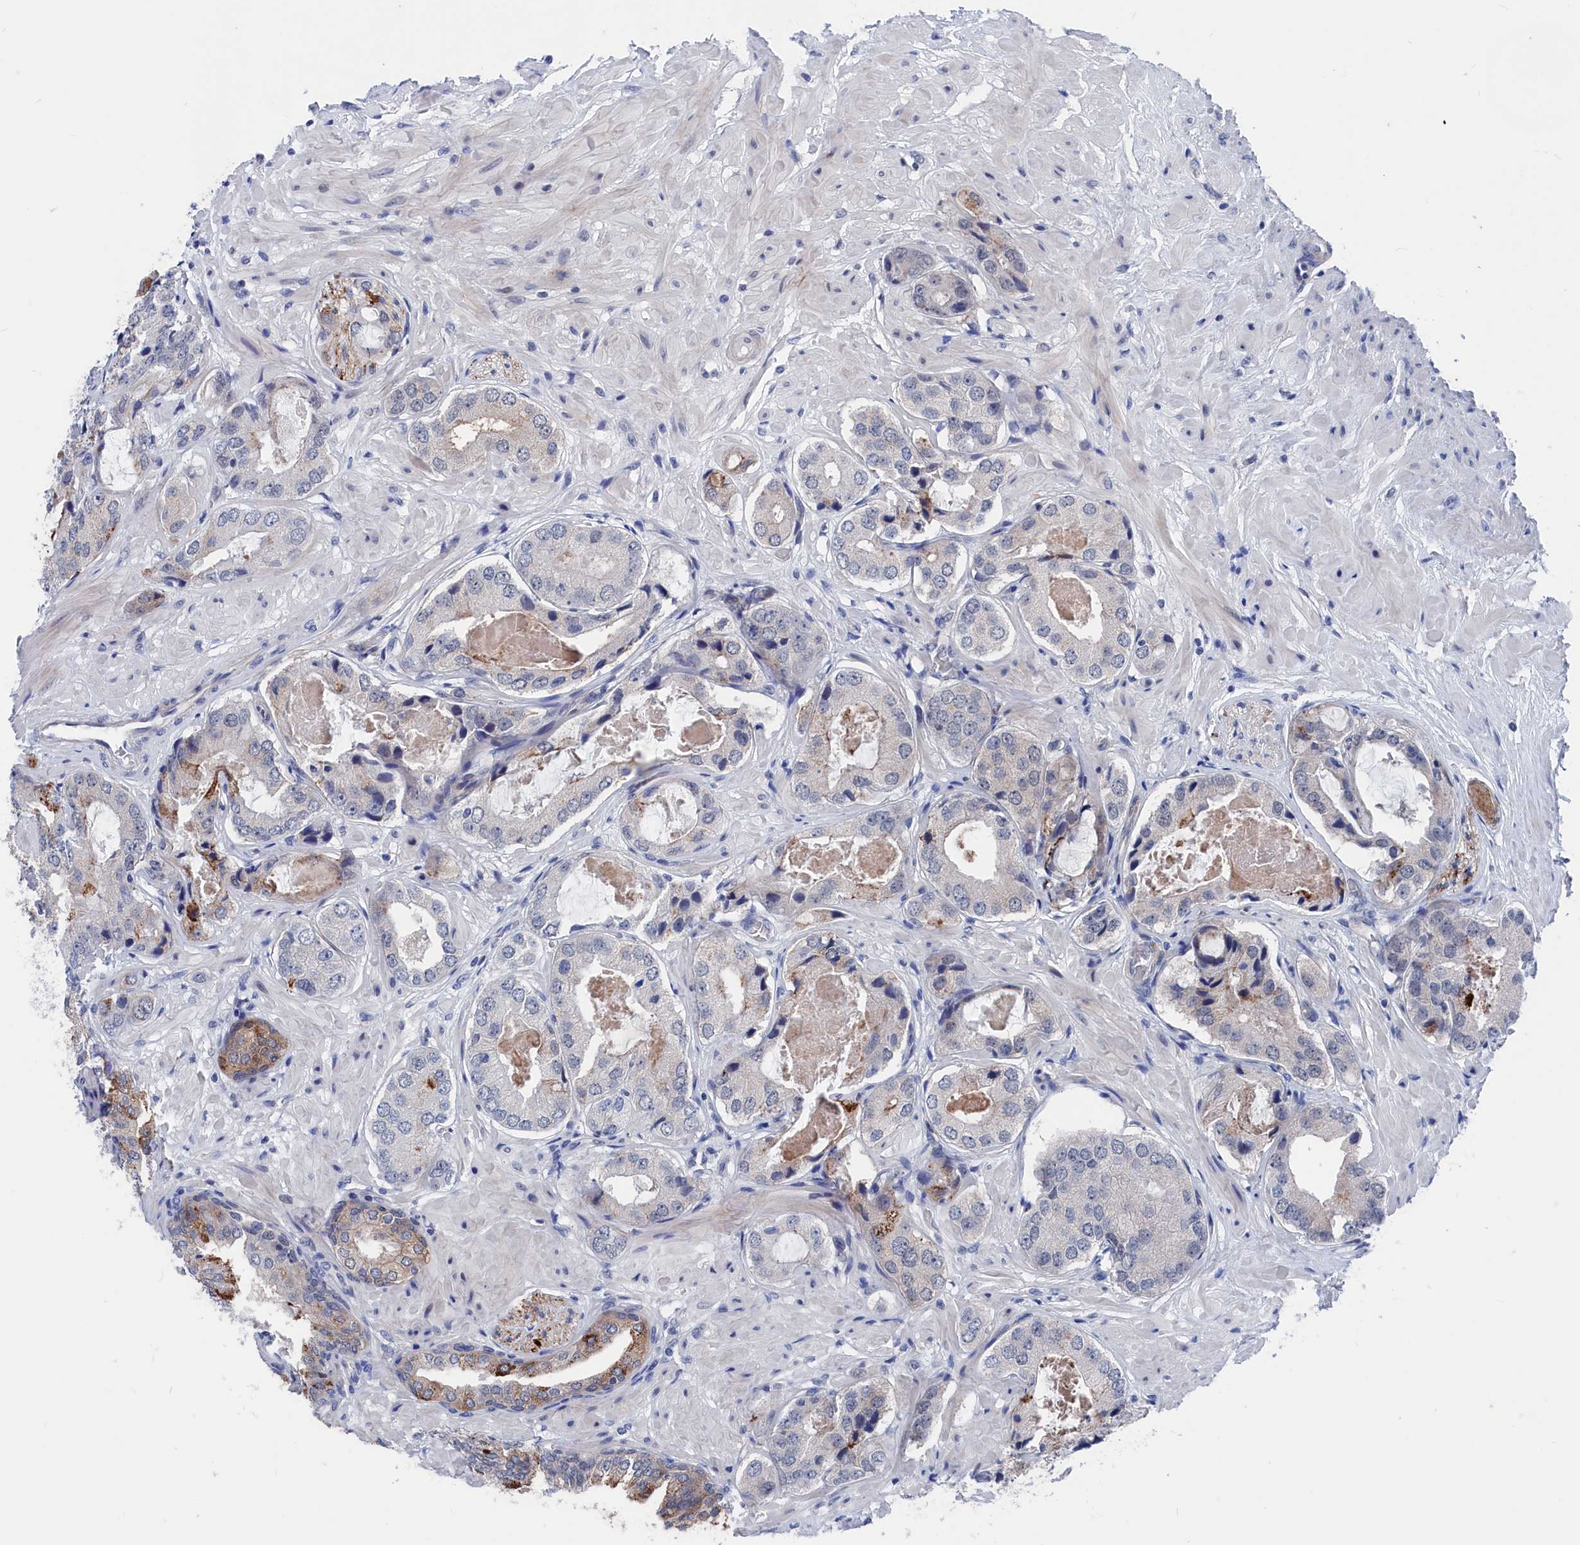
{"staining": {"intensity": "negative", "quantity": "none", "location": "none"}, "tissue": "prostate cancer", "cell_type": "Tumor cells", "image_type": "cancer", "snomed": [{"axis": "morphology", "description": "Adenocarcinoma, High grade"}, {"axis": "topography", "description": "Prostate"}], "caption": "Immunohistochemical staining of human prostate cancer displays no significant expression in tumor cells.", "gene": "MARCHF3", "patient": {"sex": "male", "age": 59}}